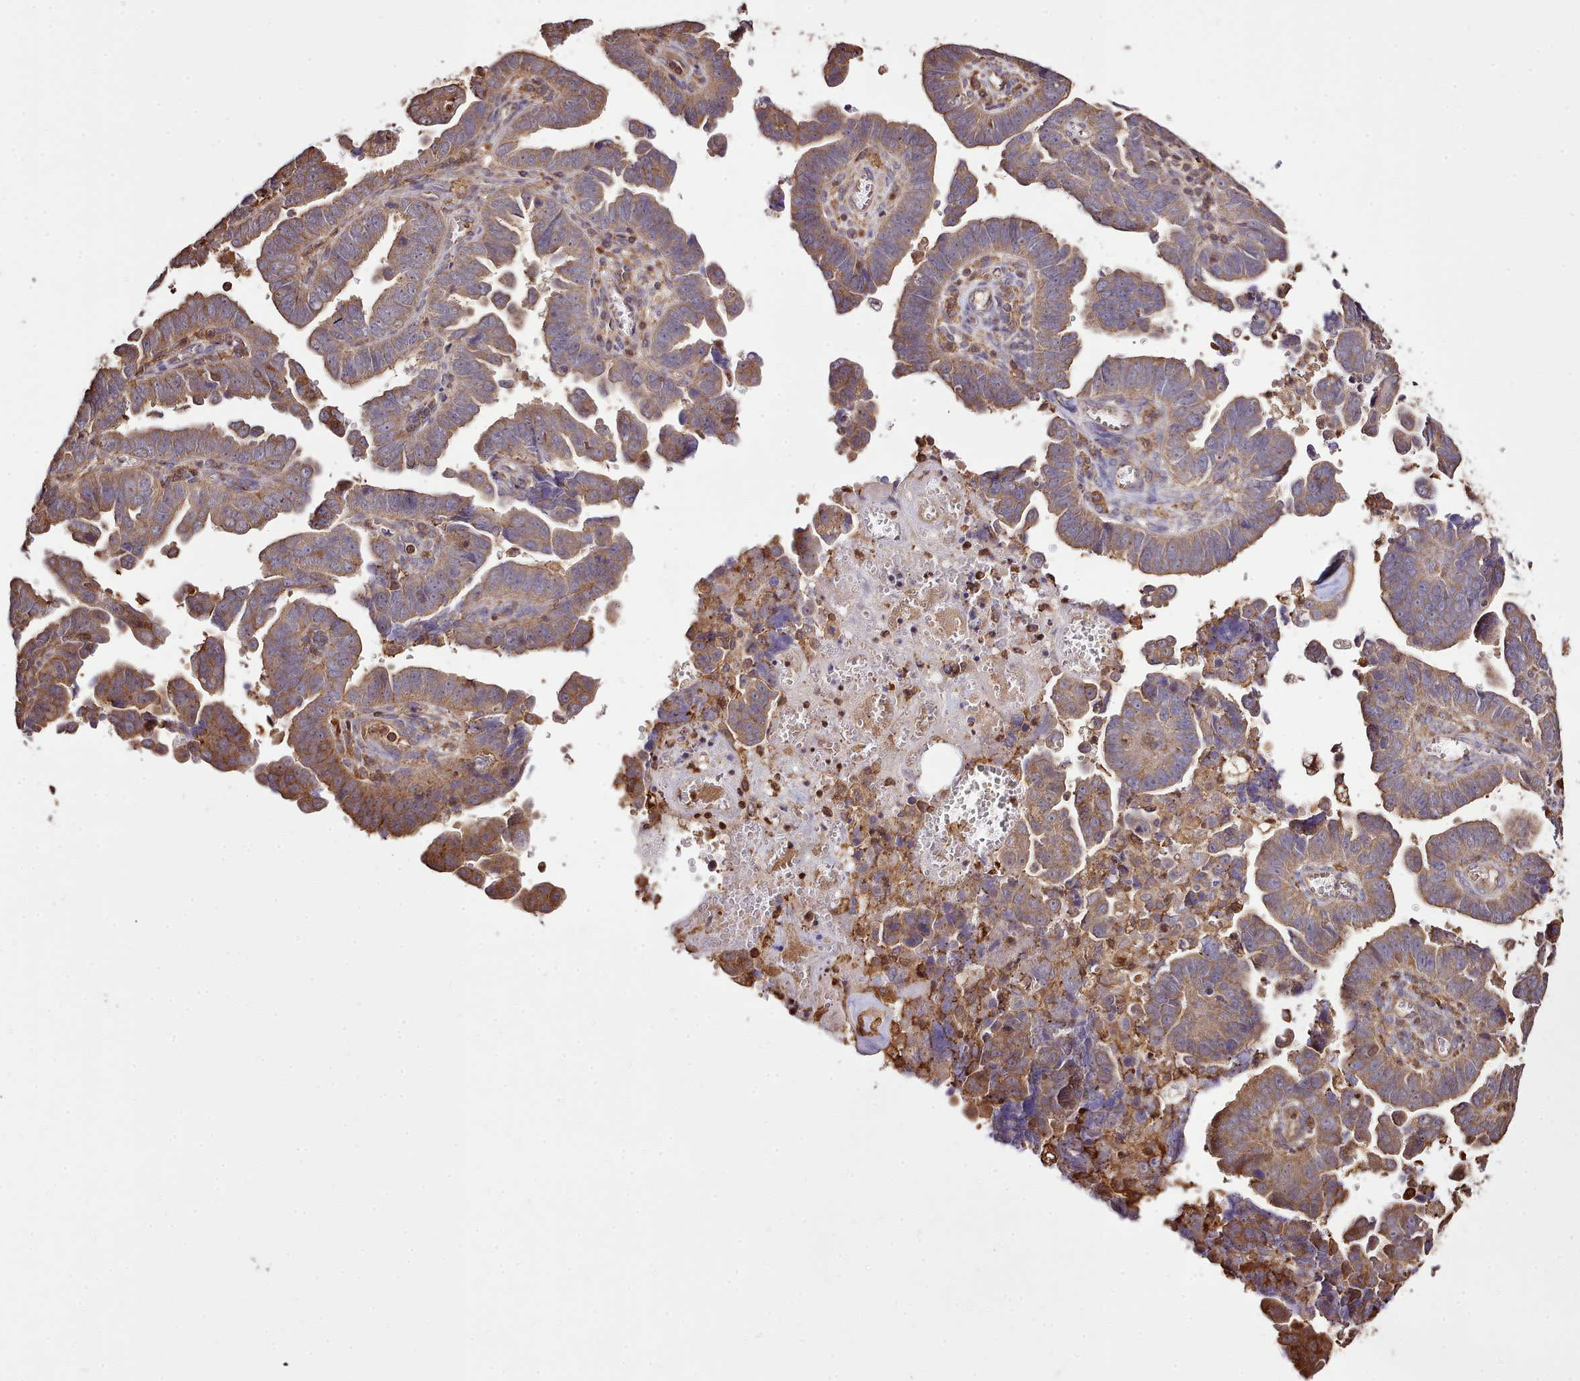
{"staining": {"intensity": "moderate", "quantity": ">75%", "location": "cytoplasmic/membranous"}, "tissue": "endometrial cancer", "cell_type": "Tumor cells", "image_type": "cancer", "snomed": [{"axis": "morphology", "description": "Adenocarcinoma, NOS"}, {"axis": "topography", "description": "Endometrium"}], "caption": "This is a photomicrograph of immunohistochemistry (IHC) staining of endometrial cancer, which shows moderate staining in the cytoplasmic/membranous of tumor cells.", "gene": "CAPZA1", "patient": {"sex": "female", "age": 75}}